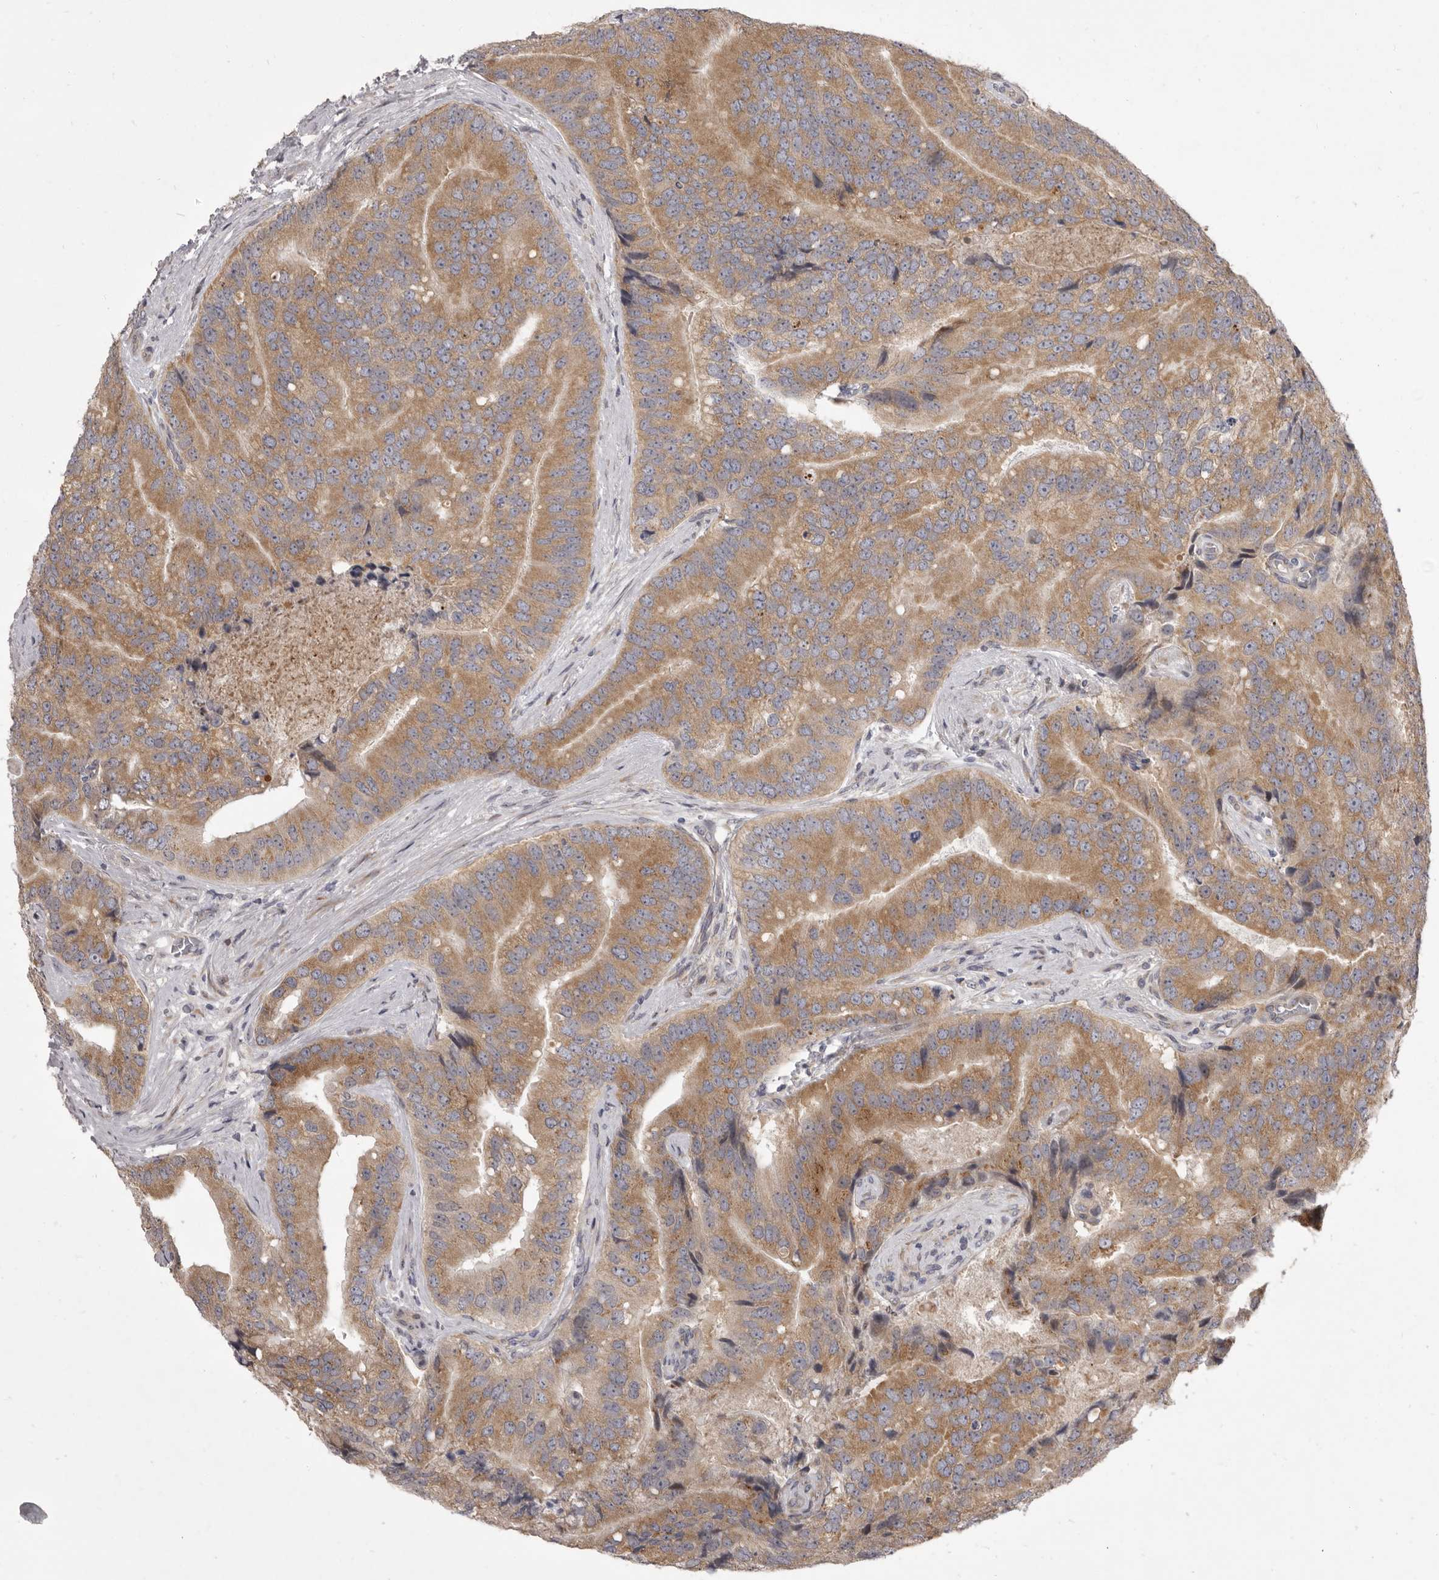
{"staining": {"intensity": "moderate", "quantity": ">75%", "location": "cytoplasmic/membranous"}, "tissue": "prostate cancer", "cell_type": "Tumor cells", "image_type": "cancer", "snomed": [{"axis": "morphology", "description": "Adenocarcinoma, High grade"}, {"axis": "topography", "description": "Prostate"}], "caption": "A brown stain labels moderate cytoplasmic/membranous expression of a protein in human adenocarcinoma (high-grade) (prostate) tumor cells. (IHC, brightfield microscopy, high magnification).", "gene": "TBC1D8B", "patient": {"sex": "male", "age": 70}}